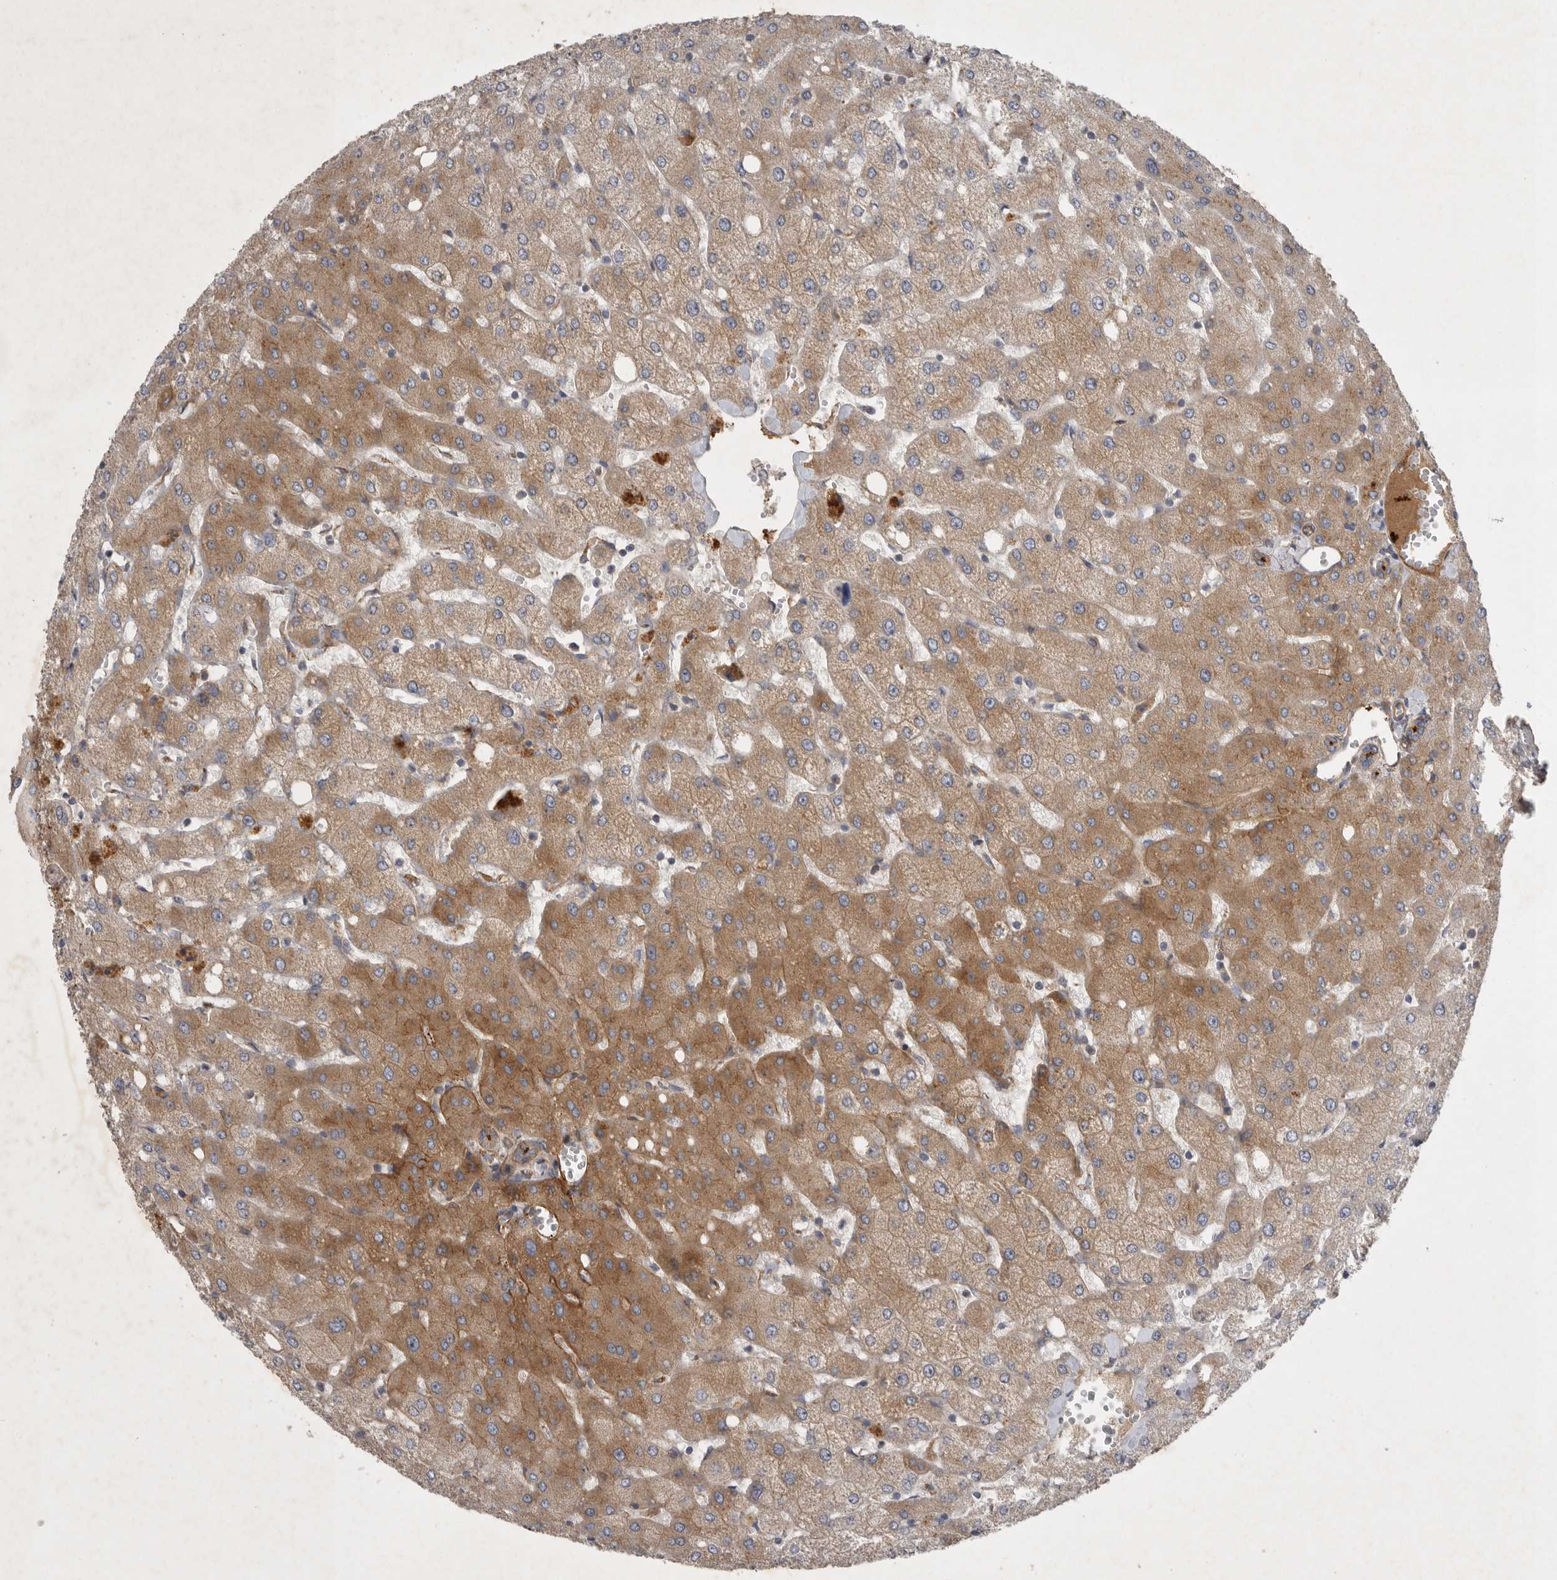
{"staining": {"intensity": "moderate", "quantity": ">75%", "location": "cytoplasmic/membranous"}, "tissue": "liver", "cell_type": "Cholangiocytes", "image_type": "normal", "snomed": [{"axis": "morphology", "description": "Normal tissue, NOS"}, {"axis": "topography", "description": "Liver"}], "caption": "Moderate cytoplasmic/membranous expression is present in about >75% of cholangiocytes in unremarkable liver.", "gene": "MLPH", "patient": {"sex": "female", "age": 54}}